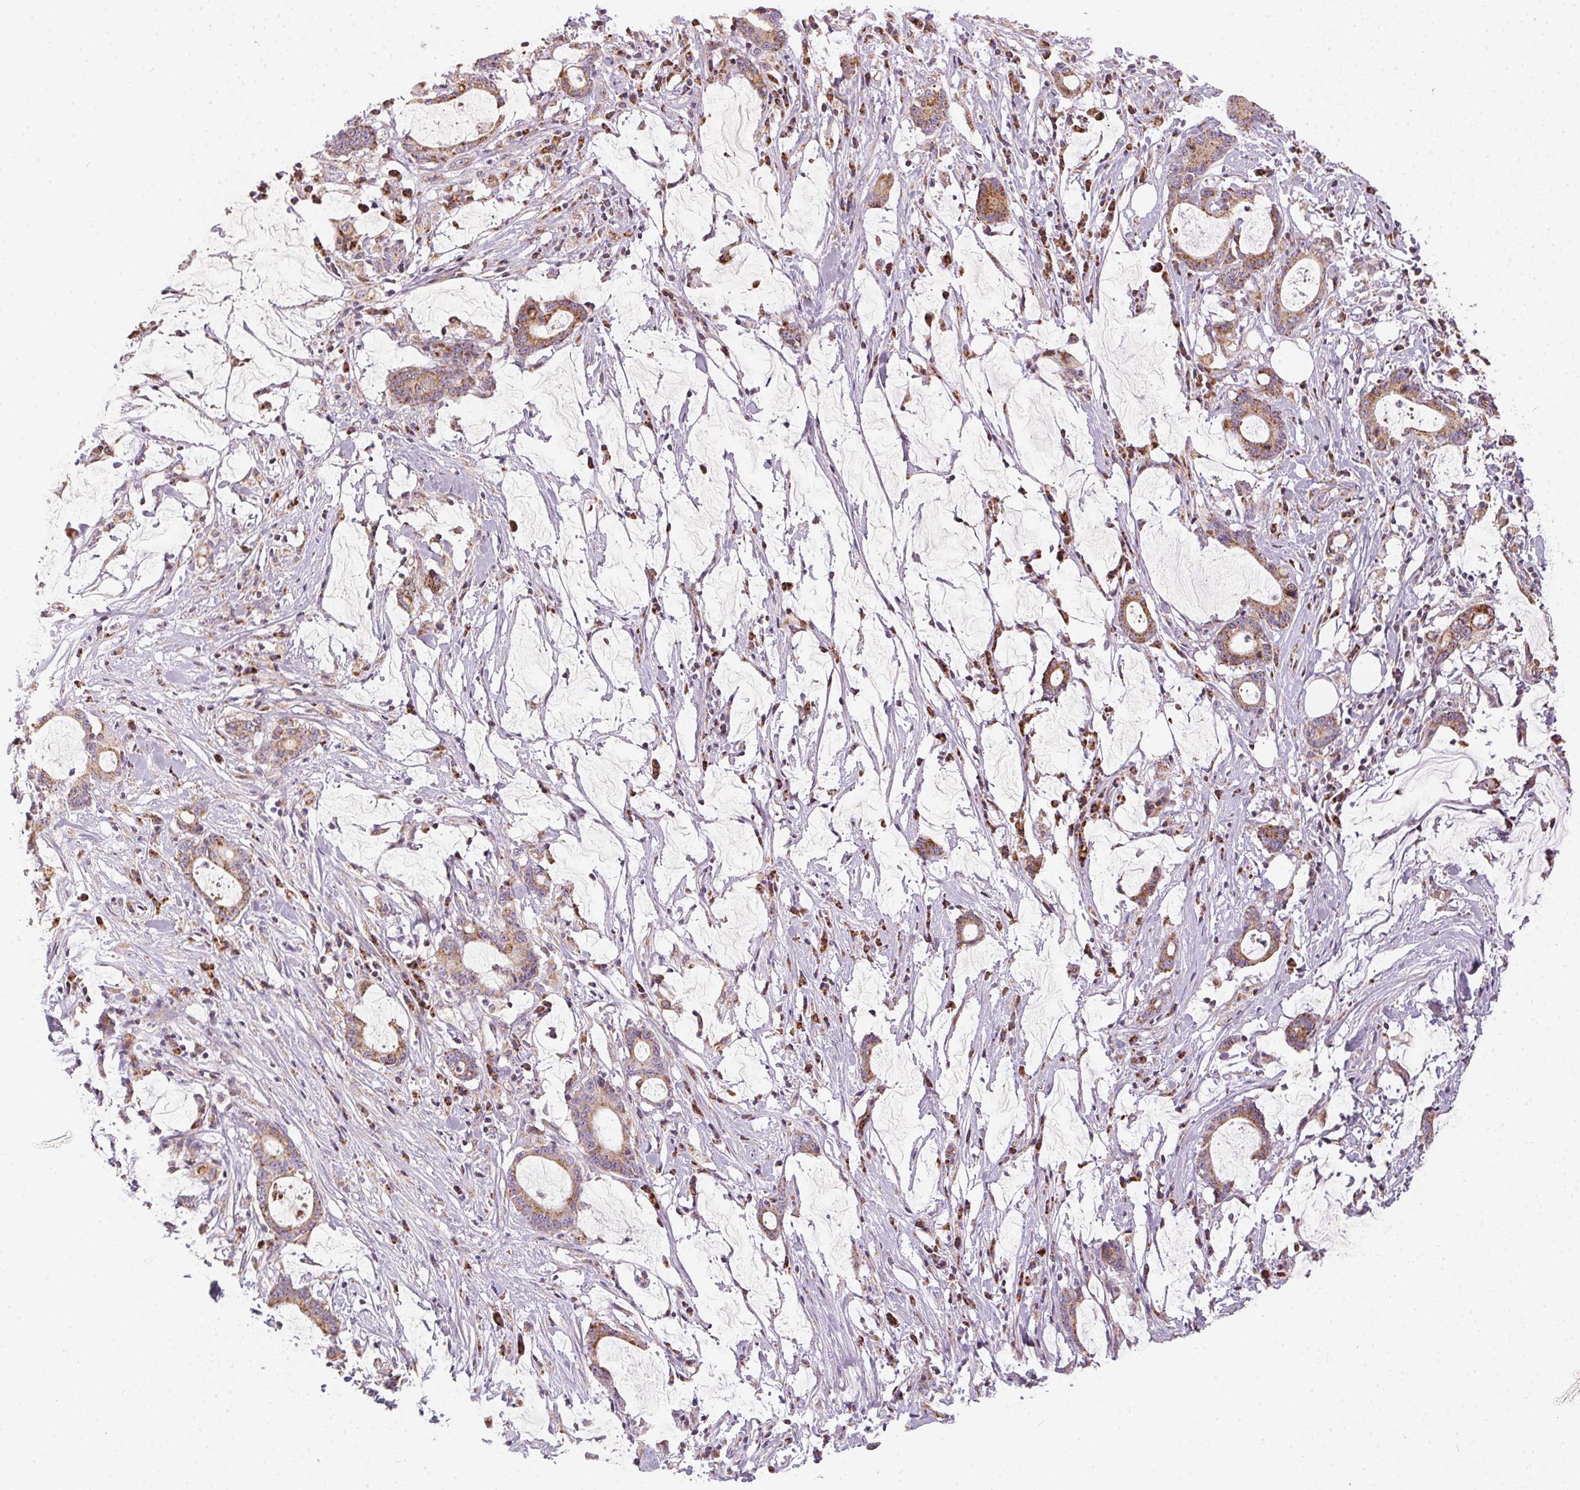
{"staining": {"intensity": "moderate", "quantity": ">75%", "location": "cytoplasmic/membranous"}, "tissue": "stomach cancer", "cell_type": "Tumor cells", "image_type": "cancer", "snomed": [{"axis": "morphology", "description": "Adenocarcinoma, NOS"}, {"axis": "topography", "description": "Stomach, upper"}], "caption": "Moderate cytoplasmic/membranous expression for a protein is appreciated in approximately >75% of tumor cells of adenocarcinoma (stomach) using immunohistochemistry (IHC).", "gene": "VWA5B2", "patient": {"sex": "male", "age": 68}}